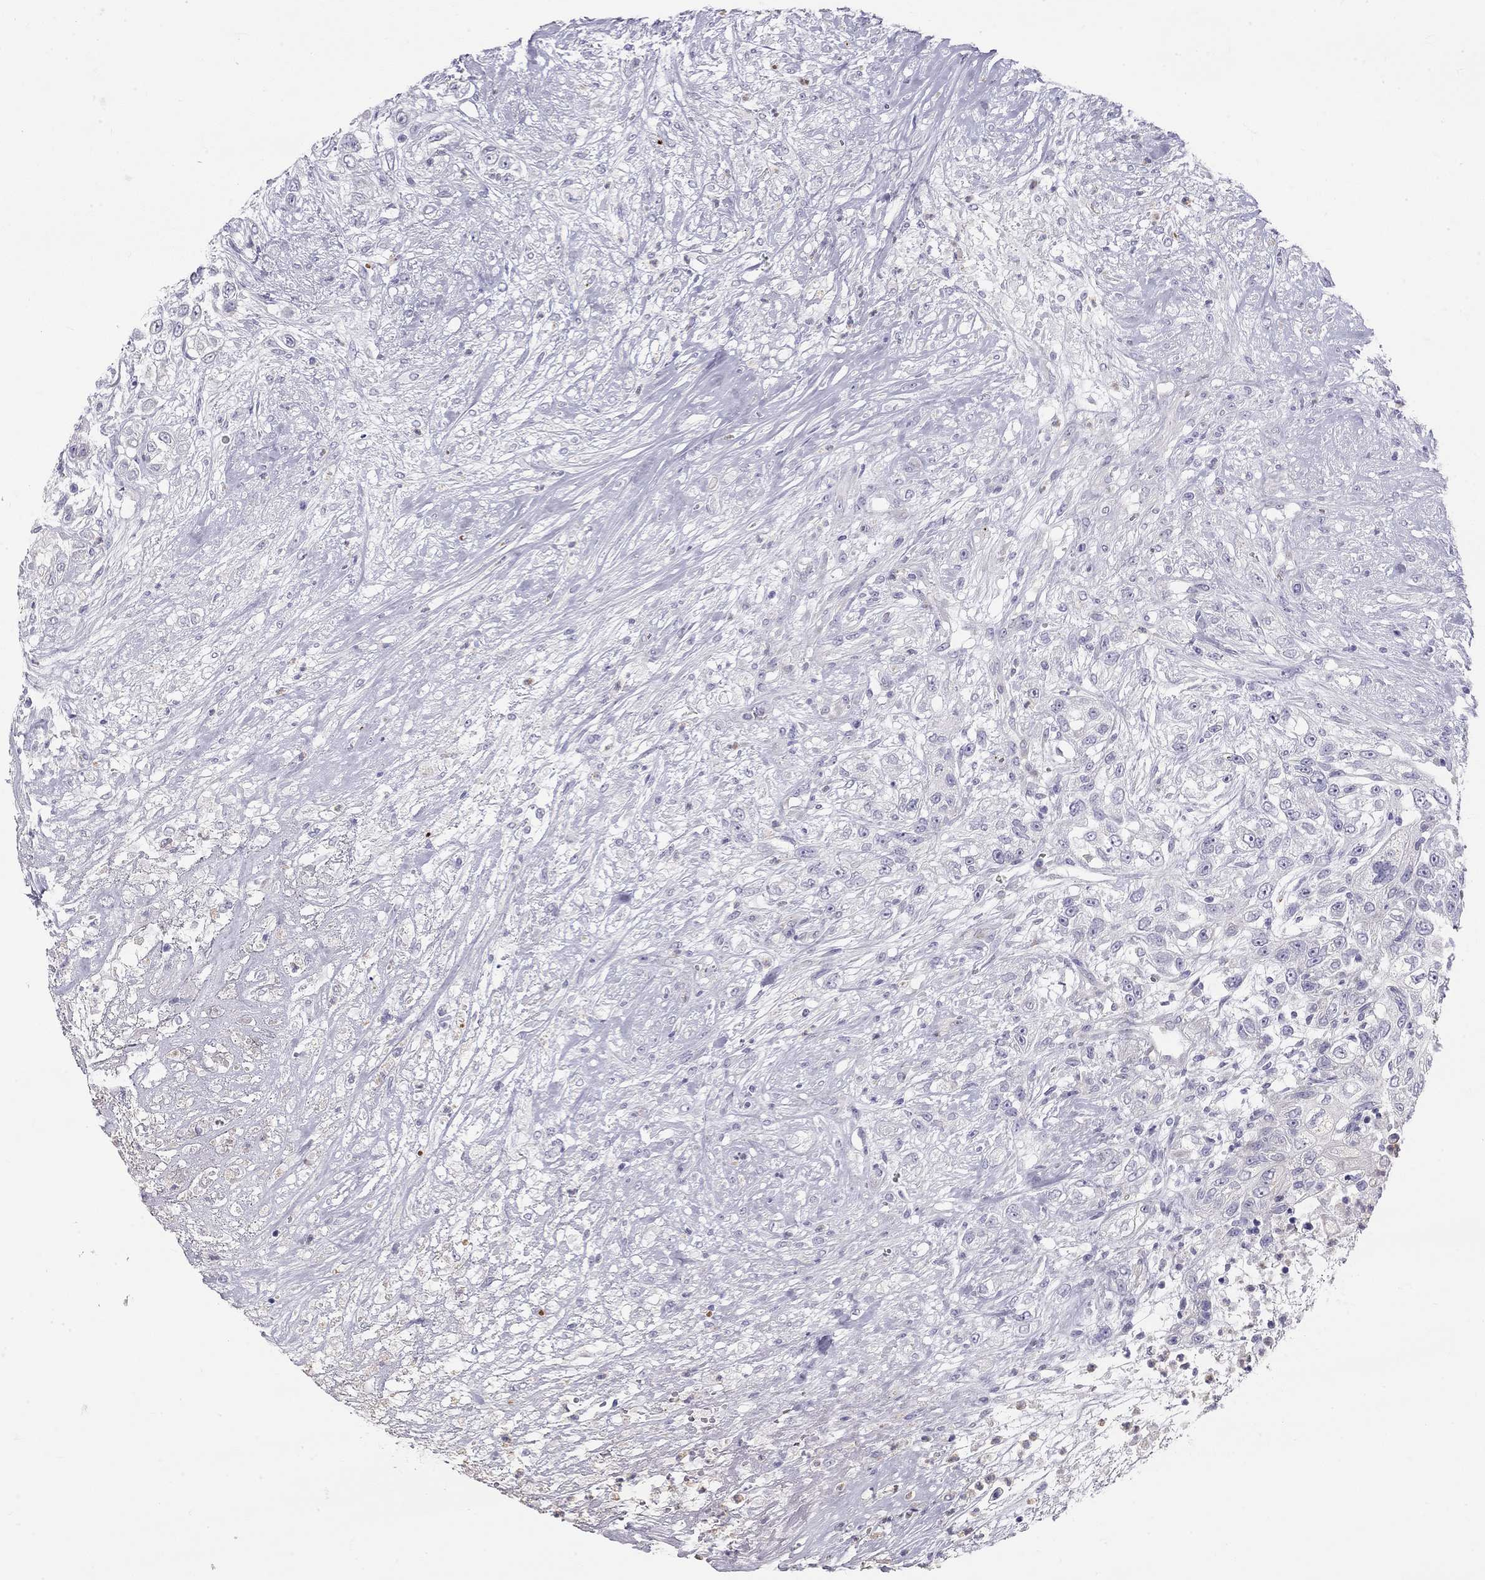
{"staining": {"intensity": "negative", "quantity": "none", "location": "none"}, "tissue": "urothelial cancer", "cell_type": "Tumor cells", "image_type": "cancer", "snomed": [{"axis": "morphology", "description": "Urothelial carcinoma, High grade"}, {"axis": "topography", "description": "Urinary bladder"}], "caption": "IHC of urothelial cancer reveals no expression in tumor cells.", "gene": "TDRD6", "patient": {"sex": "female", "age": 56}}